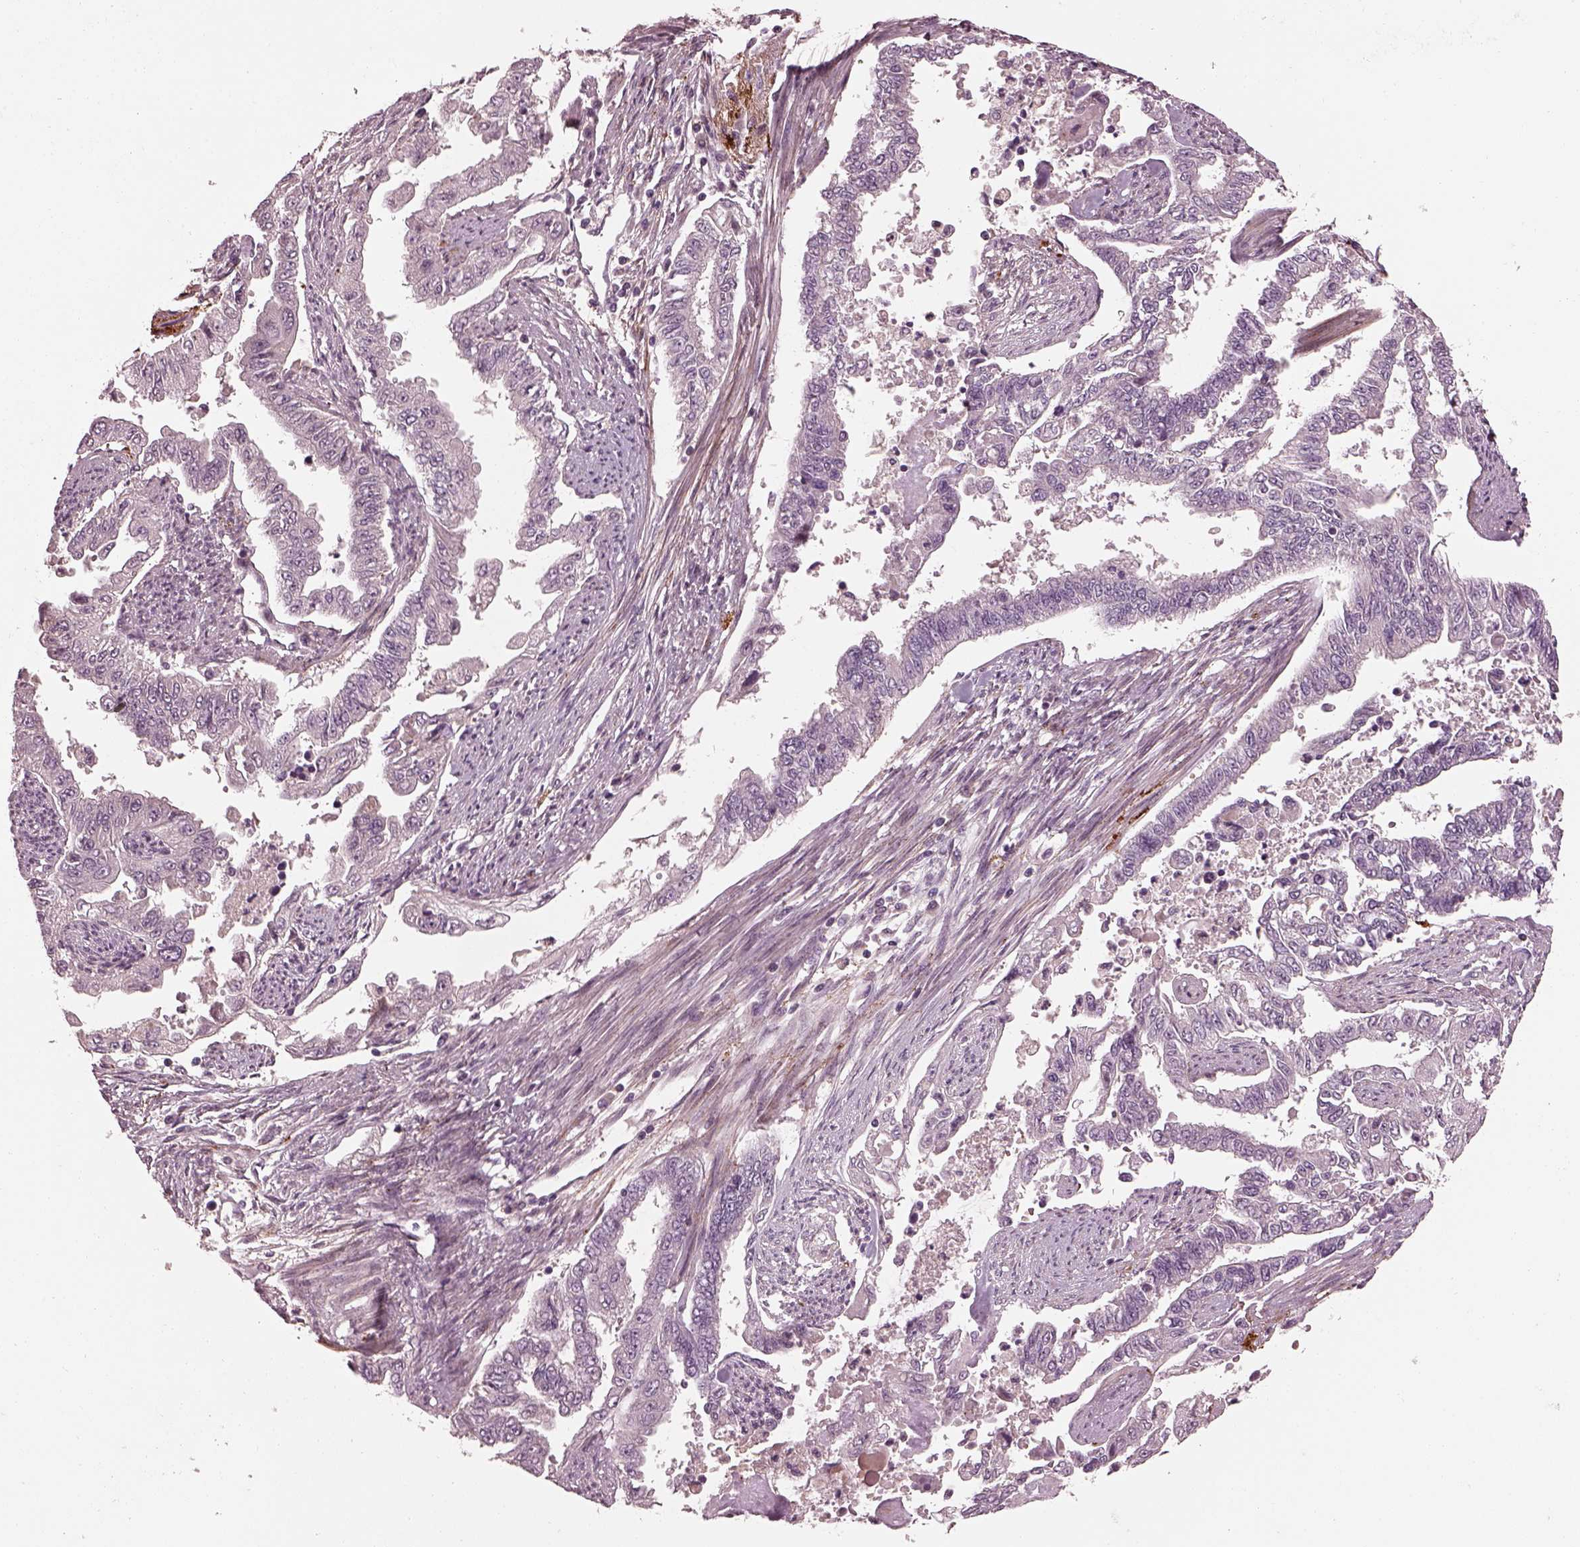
{"staining": {"intensity": "negative", "quantity": "none", "location": "none"}, "tissue": "endometrial cancer", "cell_type": "Tumor cells", "image_type": "cancer", "snomed": [{"axis": "morphology", "description": "Adenocarcinoma, NOS"}, {"axis": "topography", "description": "Uterus"}], "caption": "Immunohistochemical staining of human endometrial cancer (adenocarcinoma) shows no significant positivity in tumor cells.", "gene": "EFEMP1", "patient": {"sex": "female", "age": 59}}